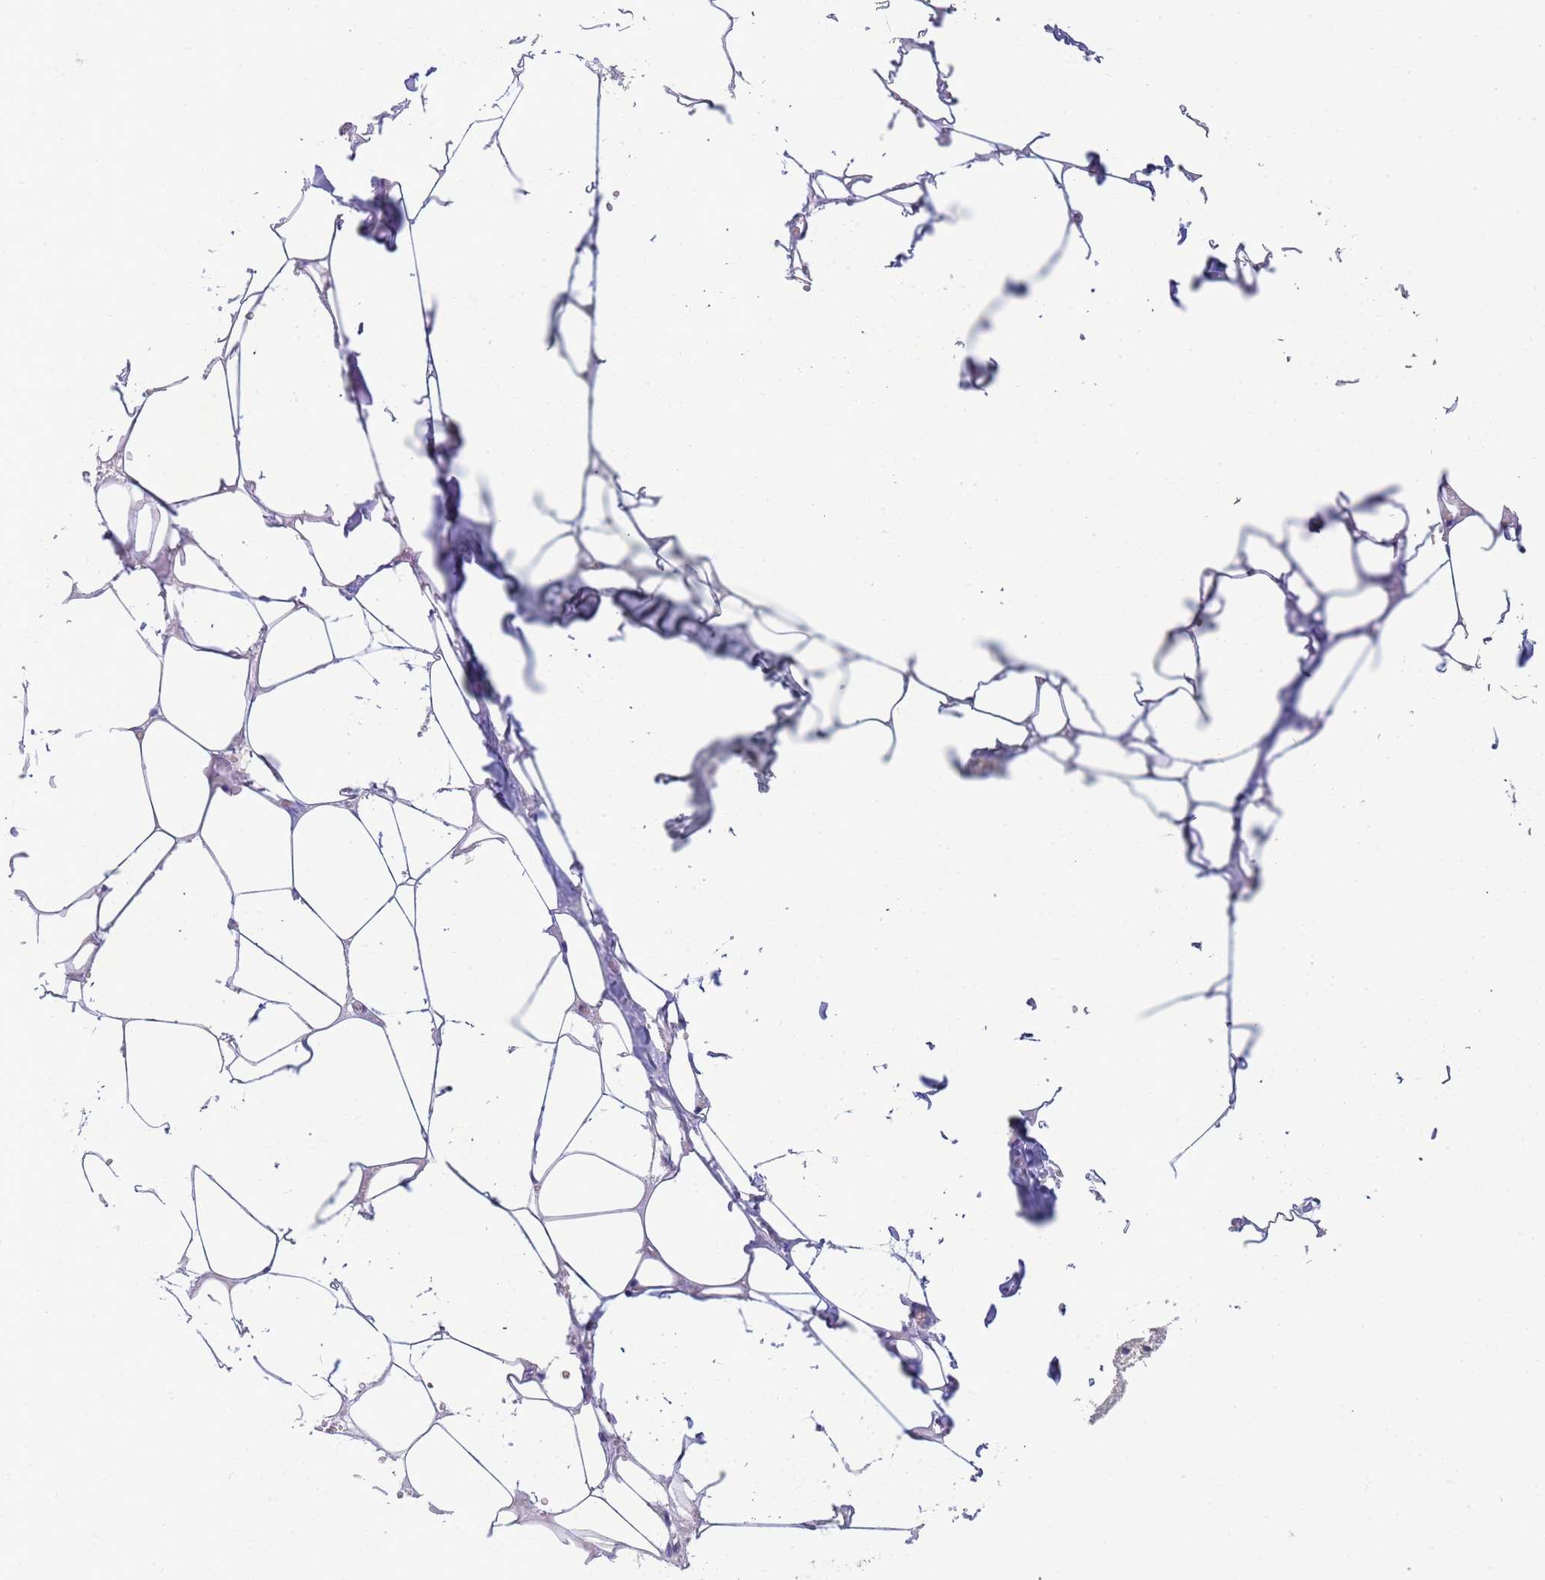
{"staining": {"intensity": "negative", "quantity": "none", "location": "none"}, "tissue": "adipose tissue", "cell_type": "Adipocytes", "image_type": "normal", "snomed": [{"axis": "morphology", "description": "Normal tissue, NOS"}, {"axis": "topography", "description": "Salivary gland"}, {"axis": "topography", "description": "Peripheral nerve tissue"}], "caption": "High power microscopy image of an IHC histopathology image of normal adipose tissue, revealing no significant positivity in adipocytes. Brightfield microscopy of IHC stained with DAB (brown) and hematoxylin (blue), captured at high magnification.", "gene": "KLHL13", "patient": {"sex": "male", "age": 38}}